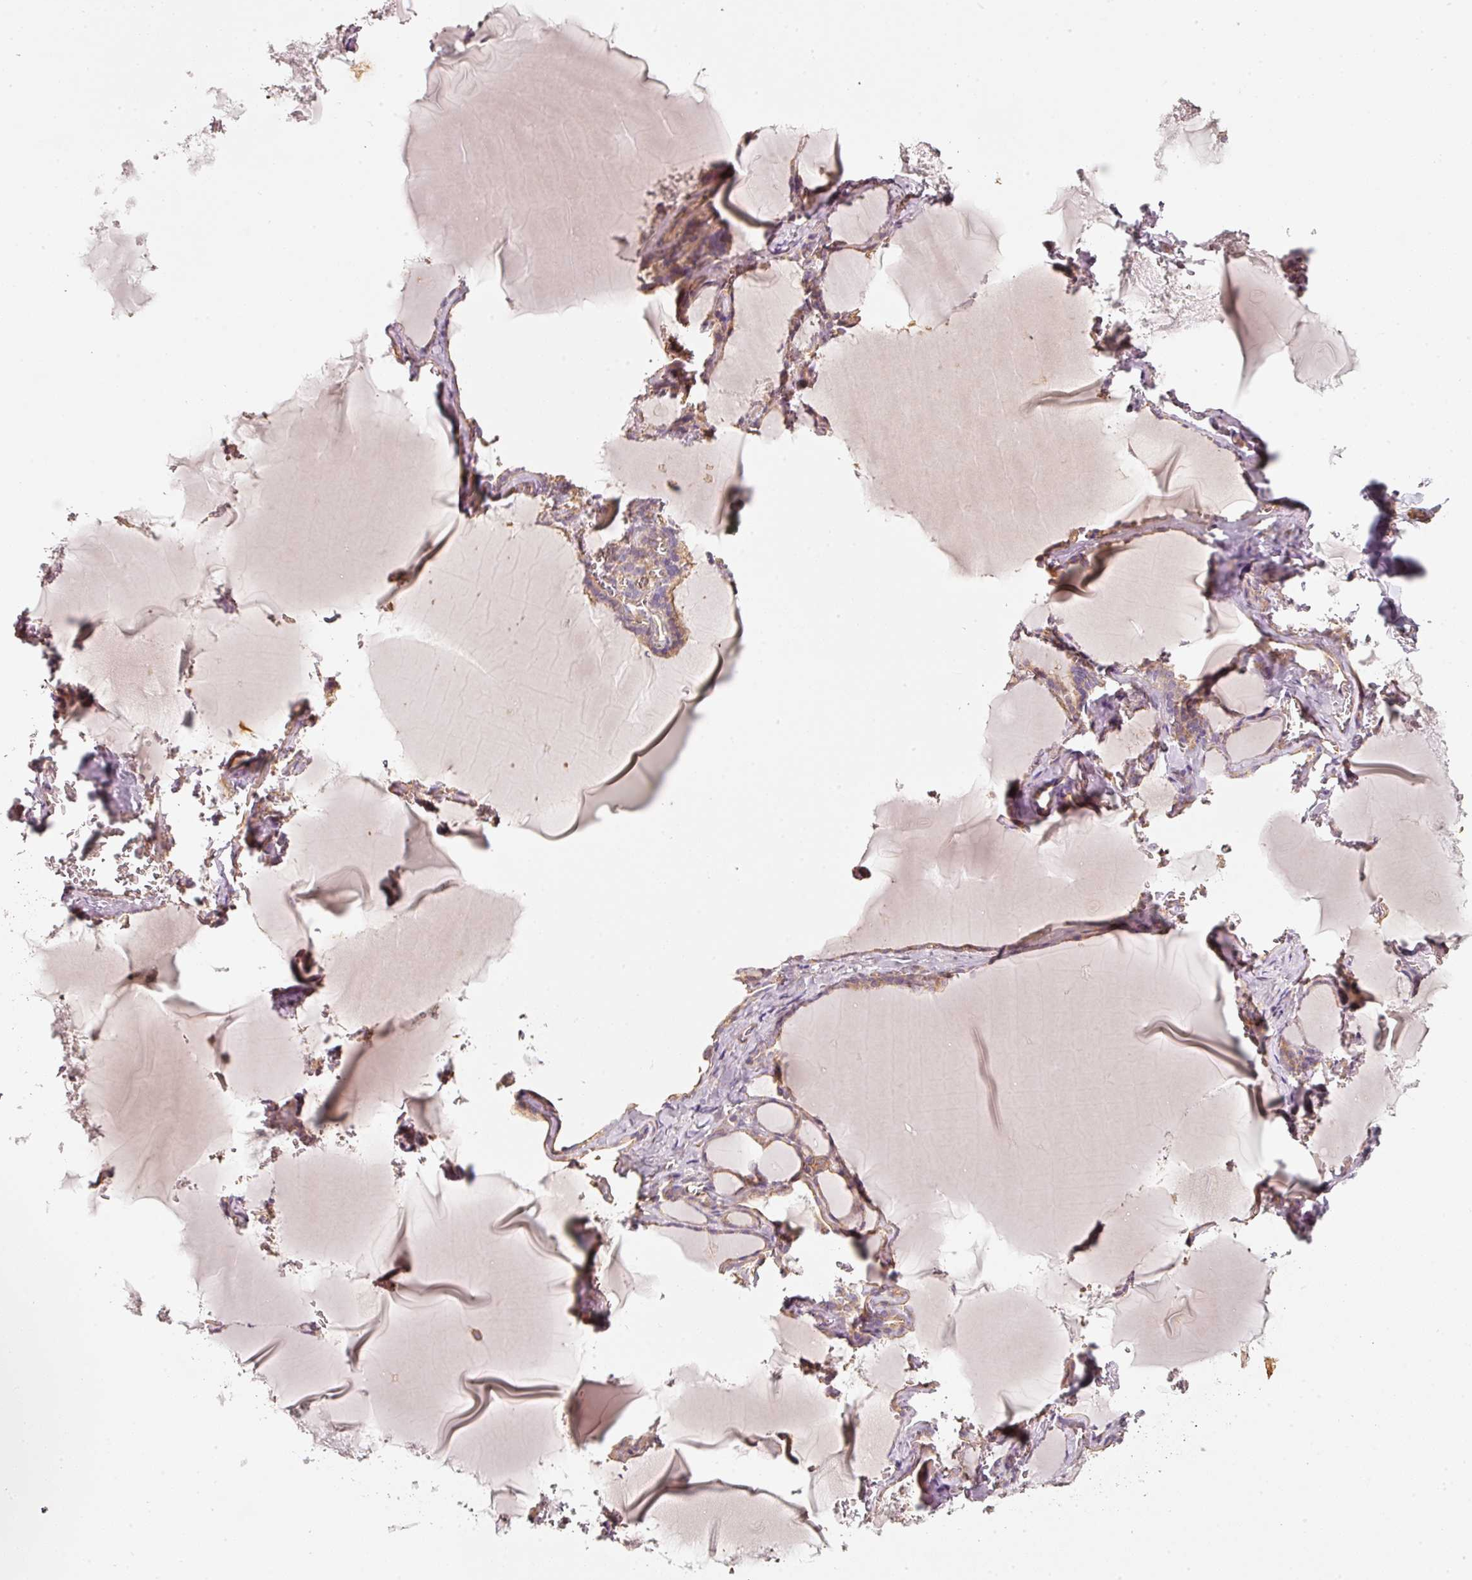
{"staining": {"intensity": "weak", "quantity": "25%-75%", "location": "cytoplasmic/membranous"}, "tissue": "thyroid gland", "cell_type": "Glandular cells", "image_type": "normal", "snomed": [{"axis": "morphology", "description": "Normal tissue, NOS"}, {"axis": "topography", "description": "Thyroid gland"}], "caption": "About 25%-75% of glandular cells in unremarkable human thyroid gland show weak cytoplasmic/membranous protein positivity as visualized by brown immunohistochemical staining.", "gene": "CEP95", "patient": {"sex": "female", "age": 49}}